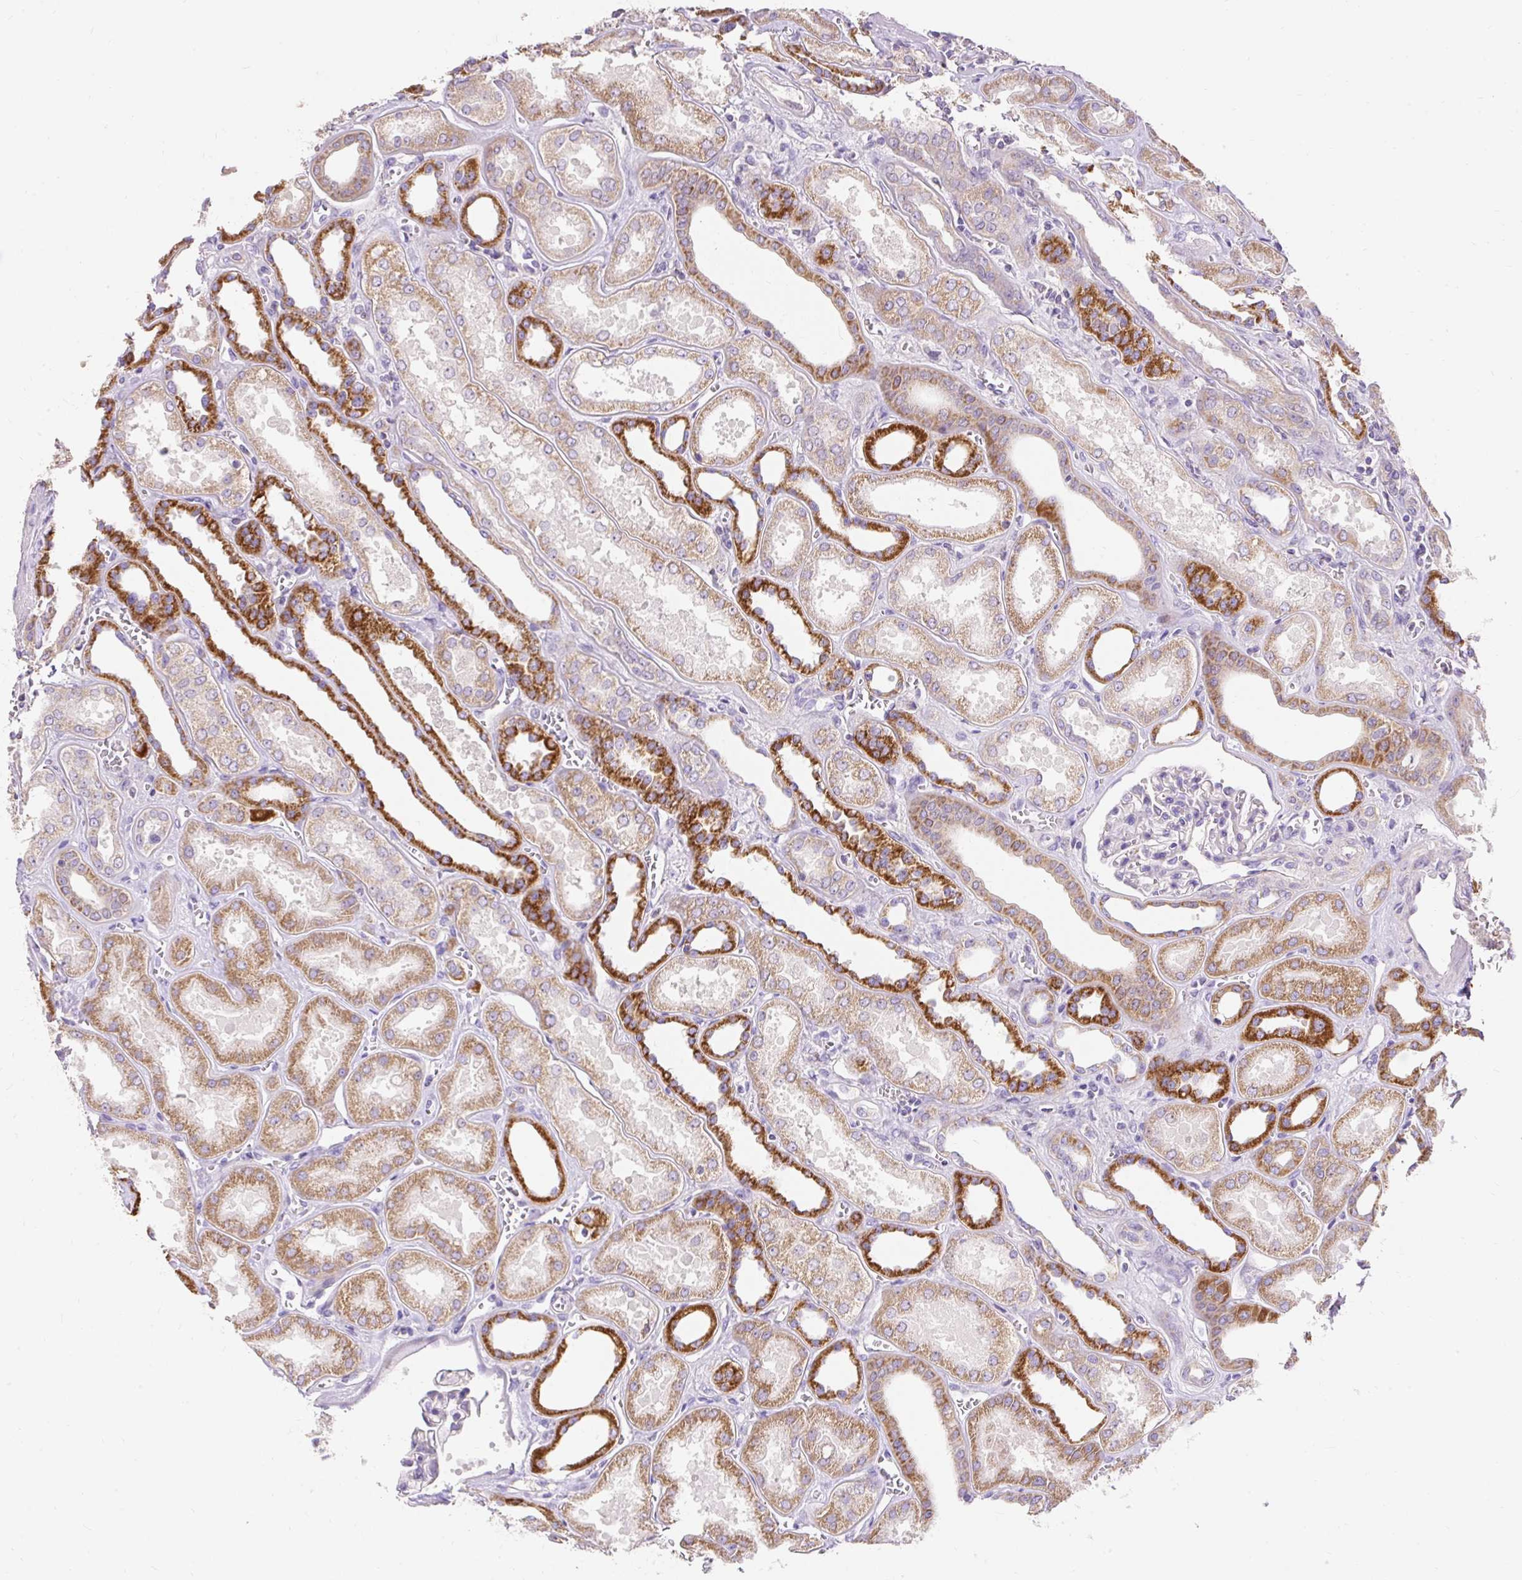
{"staining": {"intensity": "negative", "quantity": "none", "location": "none"}, "tissue": "kidney", "cell_type": "Cells in glomeruli", "image_type": "normal", "snomed": [{"axis": "morphology", "description": "Normal tissue, NOS"}, {"axis": "morphology", "description": "Adenocarcinoma, NOS"}, {"axis": "topography", "description": "Kidney"}], "caption": "This histopathology image is of benign kidney stained with IHC to label a protein in brown with the nuclei are counter-stained blue. There is no staining in cells in glomeruli. The staining was performed using DAB to visualize the protein expression in brown, while the nuclei were stained in blue with hematoxylin (Magnification: 20x).", "gene": "PMAIP1", "patient": {"sex": "female", "age": 68}}